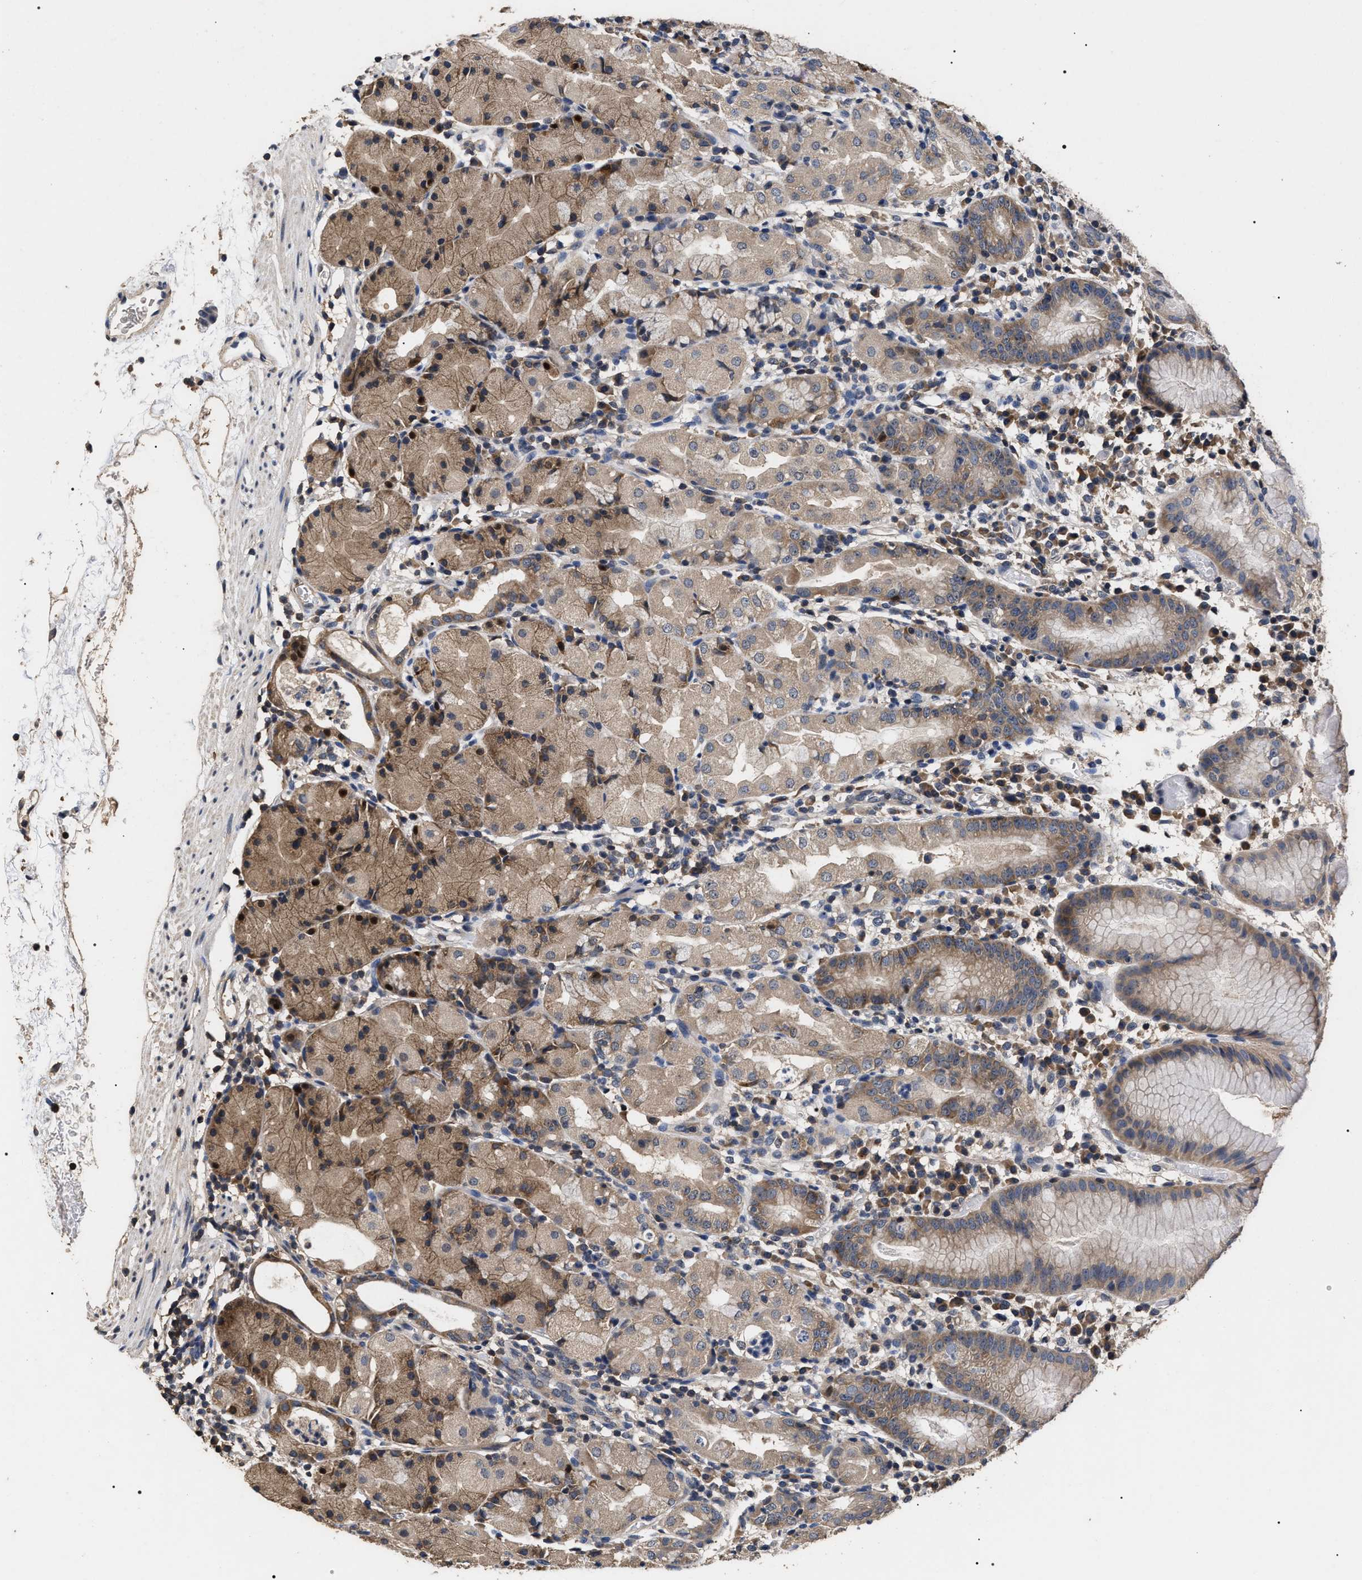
{"staining": {"intensity": "moderate", "quantity": "25%-75%", "location": "cytoplasmic/membranous,nuclear"}, "tissue": "stomach", "cell_type": "Glandular cells", "image_type": "normal", "snomed": [{"axis": "morphology", "description": "Normal tissue, NOS"}, {"axis": "topography", "description": "Stomach"}, {"axis": "topography", "description": "Stomach, lower"}], "caption": "This is a histology image of immunohistochemistry staining of normal stomach, which shows moderate expression in the cytoplasmic/membranous,nuclear of glandular cells.", "gene": "UPF3A", "patient": {"sex": "female", "age": 75}}